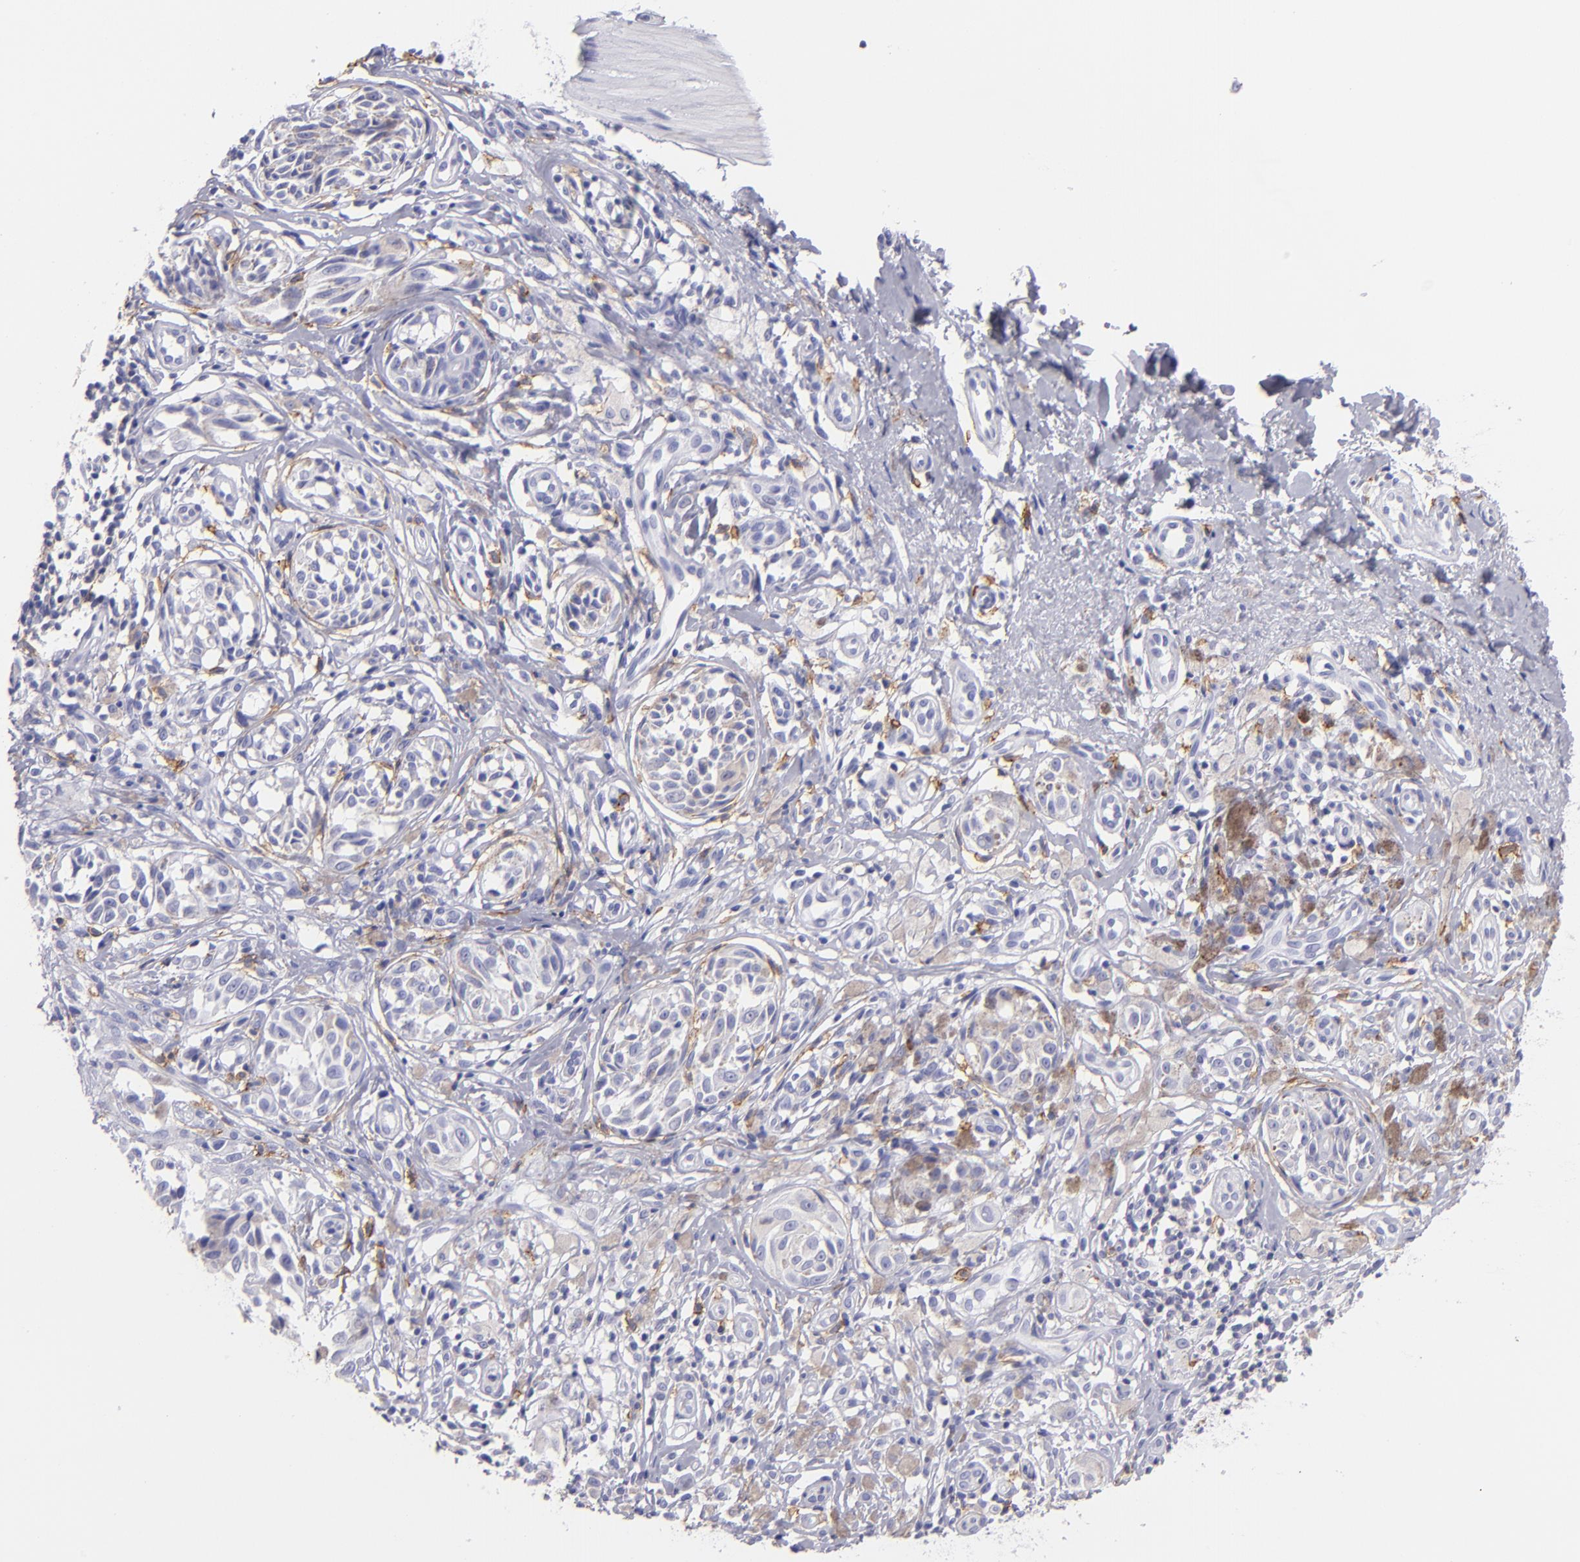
{"staining": {"intensity": "negative", "quantity": "none", "location": "none"}, "tissue": "melanoma", "cell_type": "Tumor cells", "image_type": "cancer", "snomed": [{"axis": "morphology", "description": "Malignant melanoma, NOS"}, {"axis": "topography", "description": "Skin"}], "caption": "DAB (3,3'-diaminobenzidine) immunohistochemical staining of melanoma reveals no significant expression in tumor cells.", "gene": "CD82", "patient": {"sex": "male", "age": 67}}